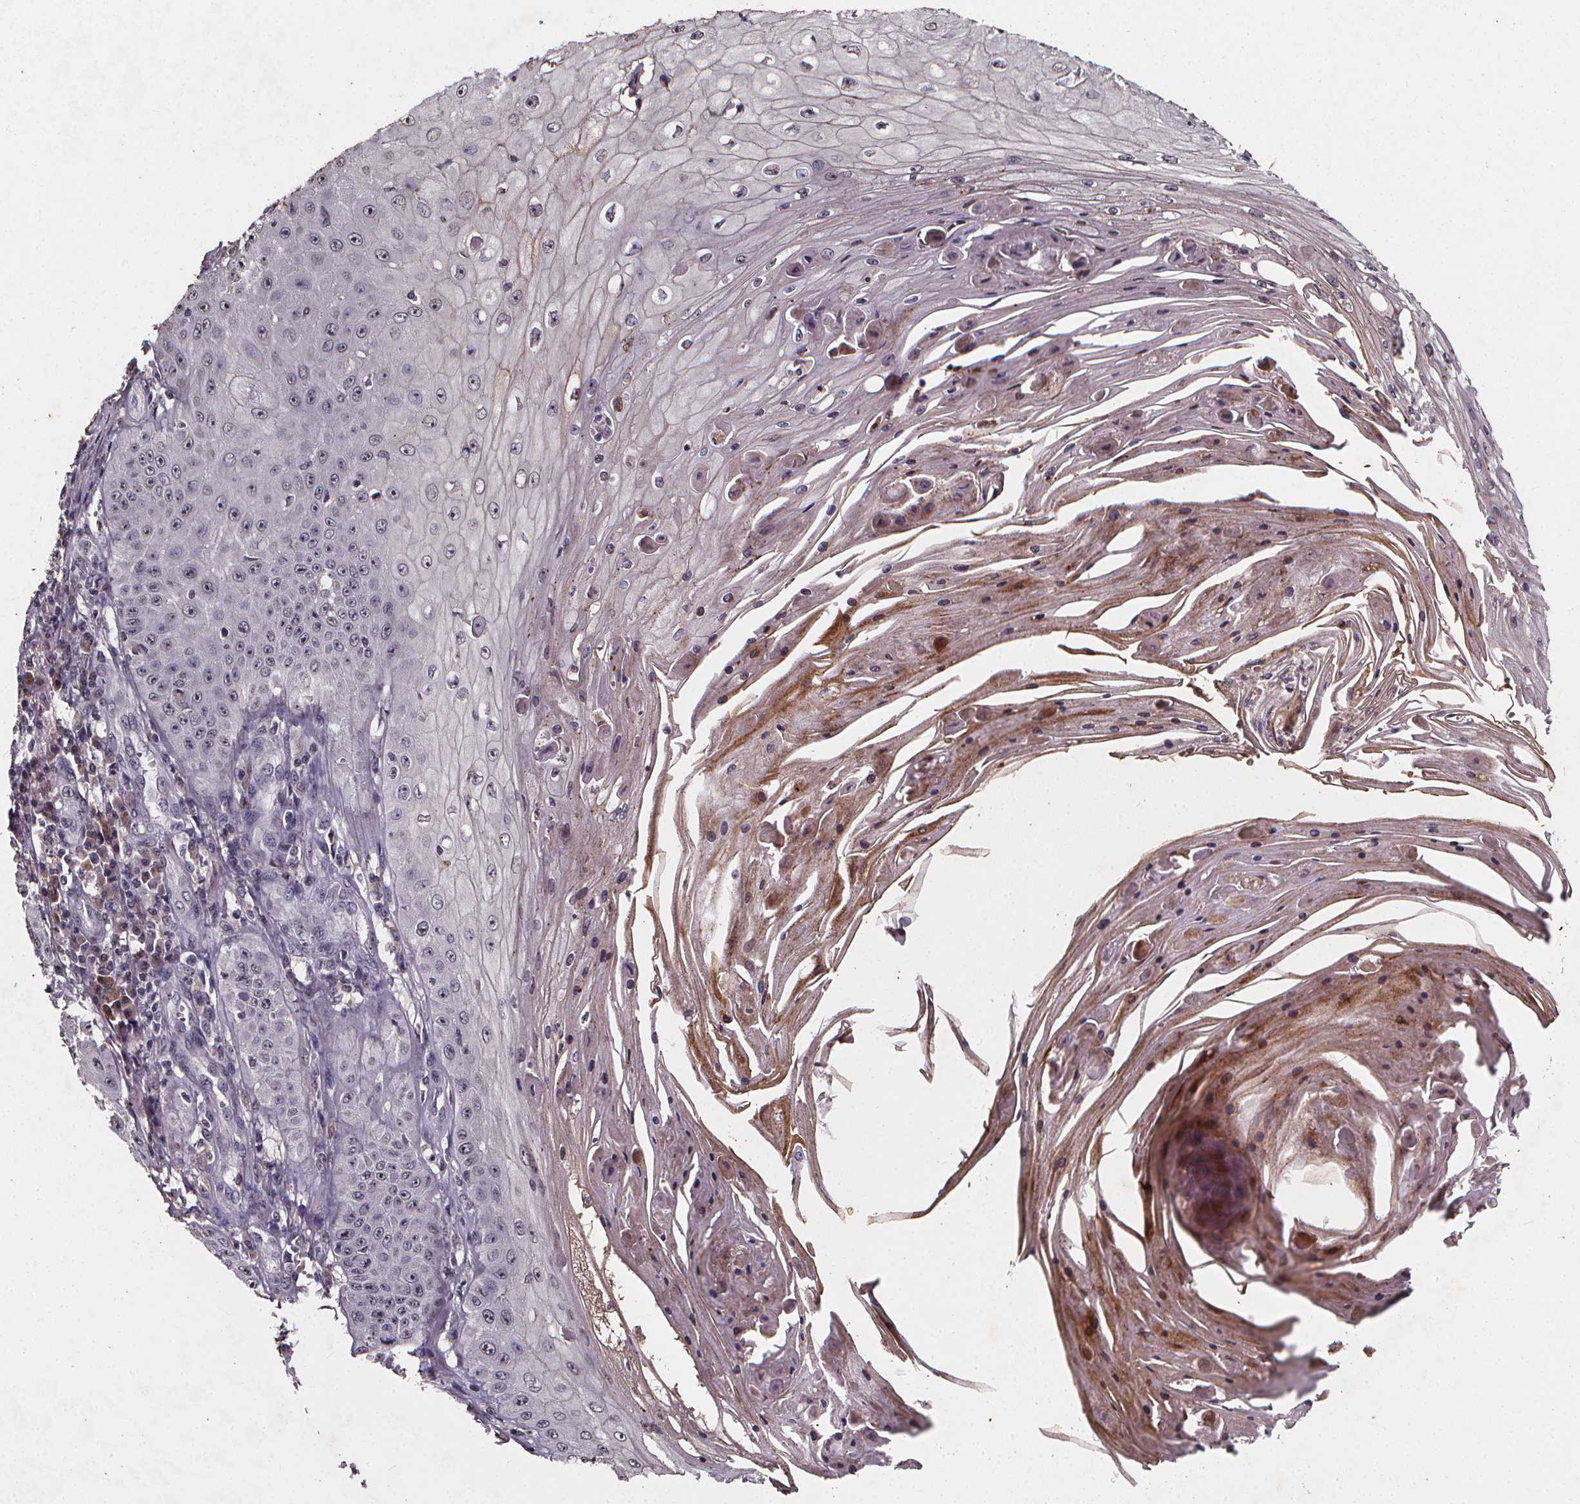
{"staining": {"intensity": "moderate", "quantity": "25%-75%", "location": "nuclear"}, "tissue": "skin cancer", "cell_type": "Tumor cells", "image_type": "cancer", "snomed": [{"axis": "morphology", "description": "Squamous cell carcinoma, NOS"}, {"axis": "topography", "description": "Skin"}], "caption": "Protein analysis of skin squamous cell carcinoma tissue displays moderate nuclear expression in approximately 25%-75% of tumor cells.", "gene": "SPAG8", "patient": {"sex": "male", "age": 70}}